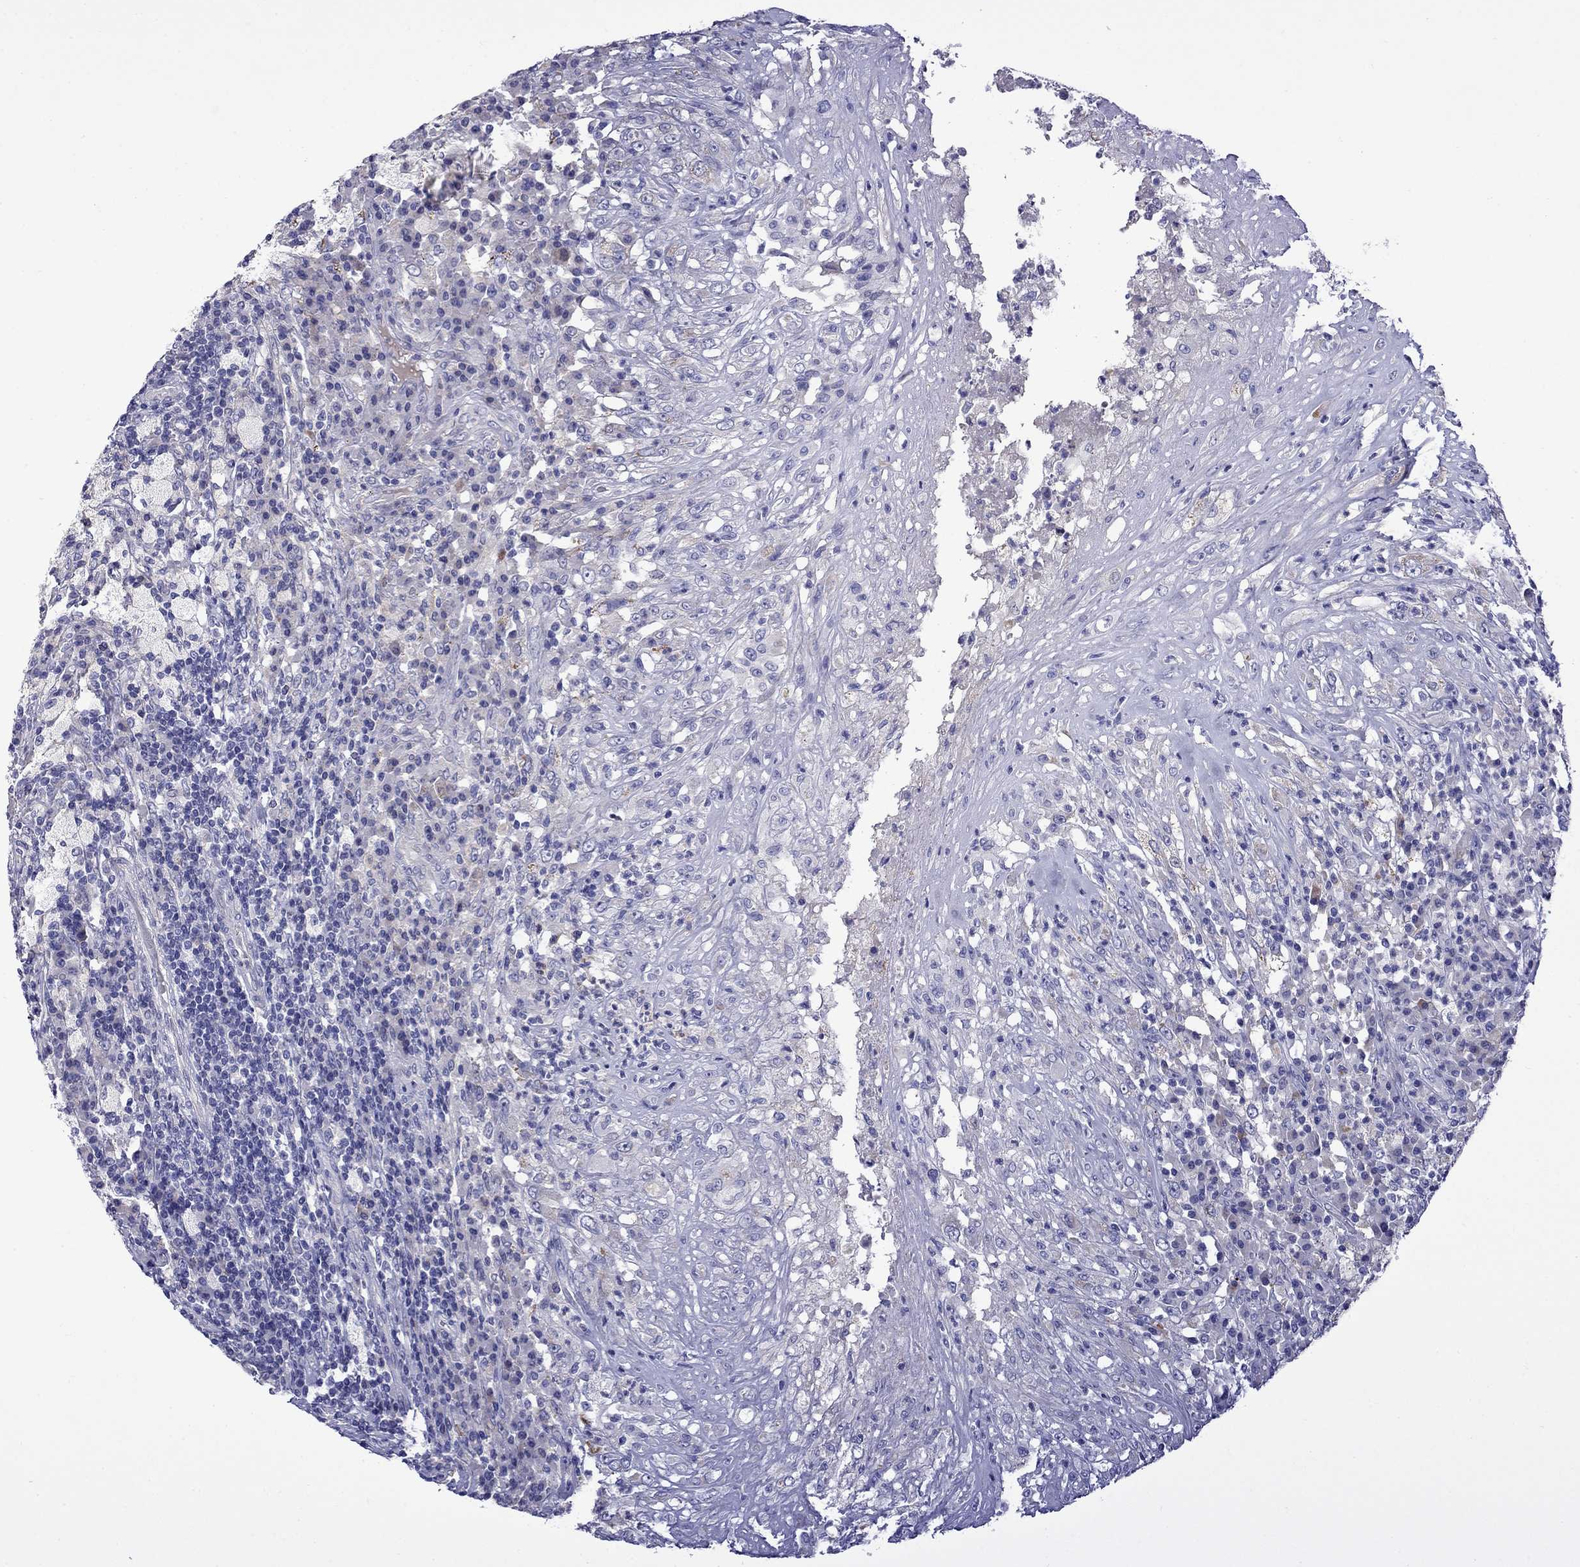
{"staining": {"intensity": "negative", "quantity": "none", "location": "none"}, "tissue": "testis cancer", "cell_type": "Tumor cells", "image_type": "cancer", "snomed": [{"axis": "morphology", "description": "Necrosis, NOS"}, {"axis": "morphology", "description": "Carcinoma, Embryonal, NOS"}, {"axis": "topography", "description": "Testis"}], "caption": "Immunohistochemical staining of human testis cancer (embryonal carcinoma) displays no significant staining in tumor cells. (Immunohistochemistry (ihc), brightfield microscopy, high magnification).", "gene": "STAR", "patient": {"sex": "male", "age": 19}}